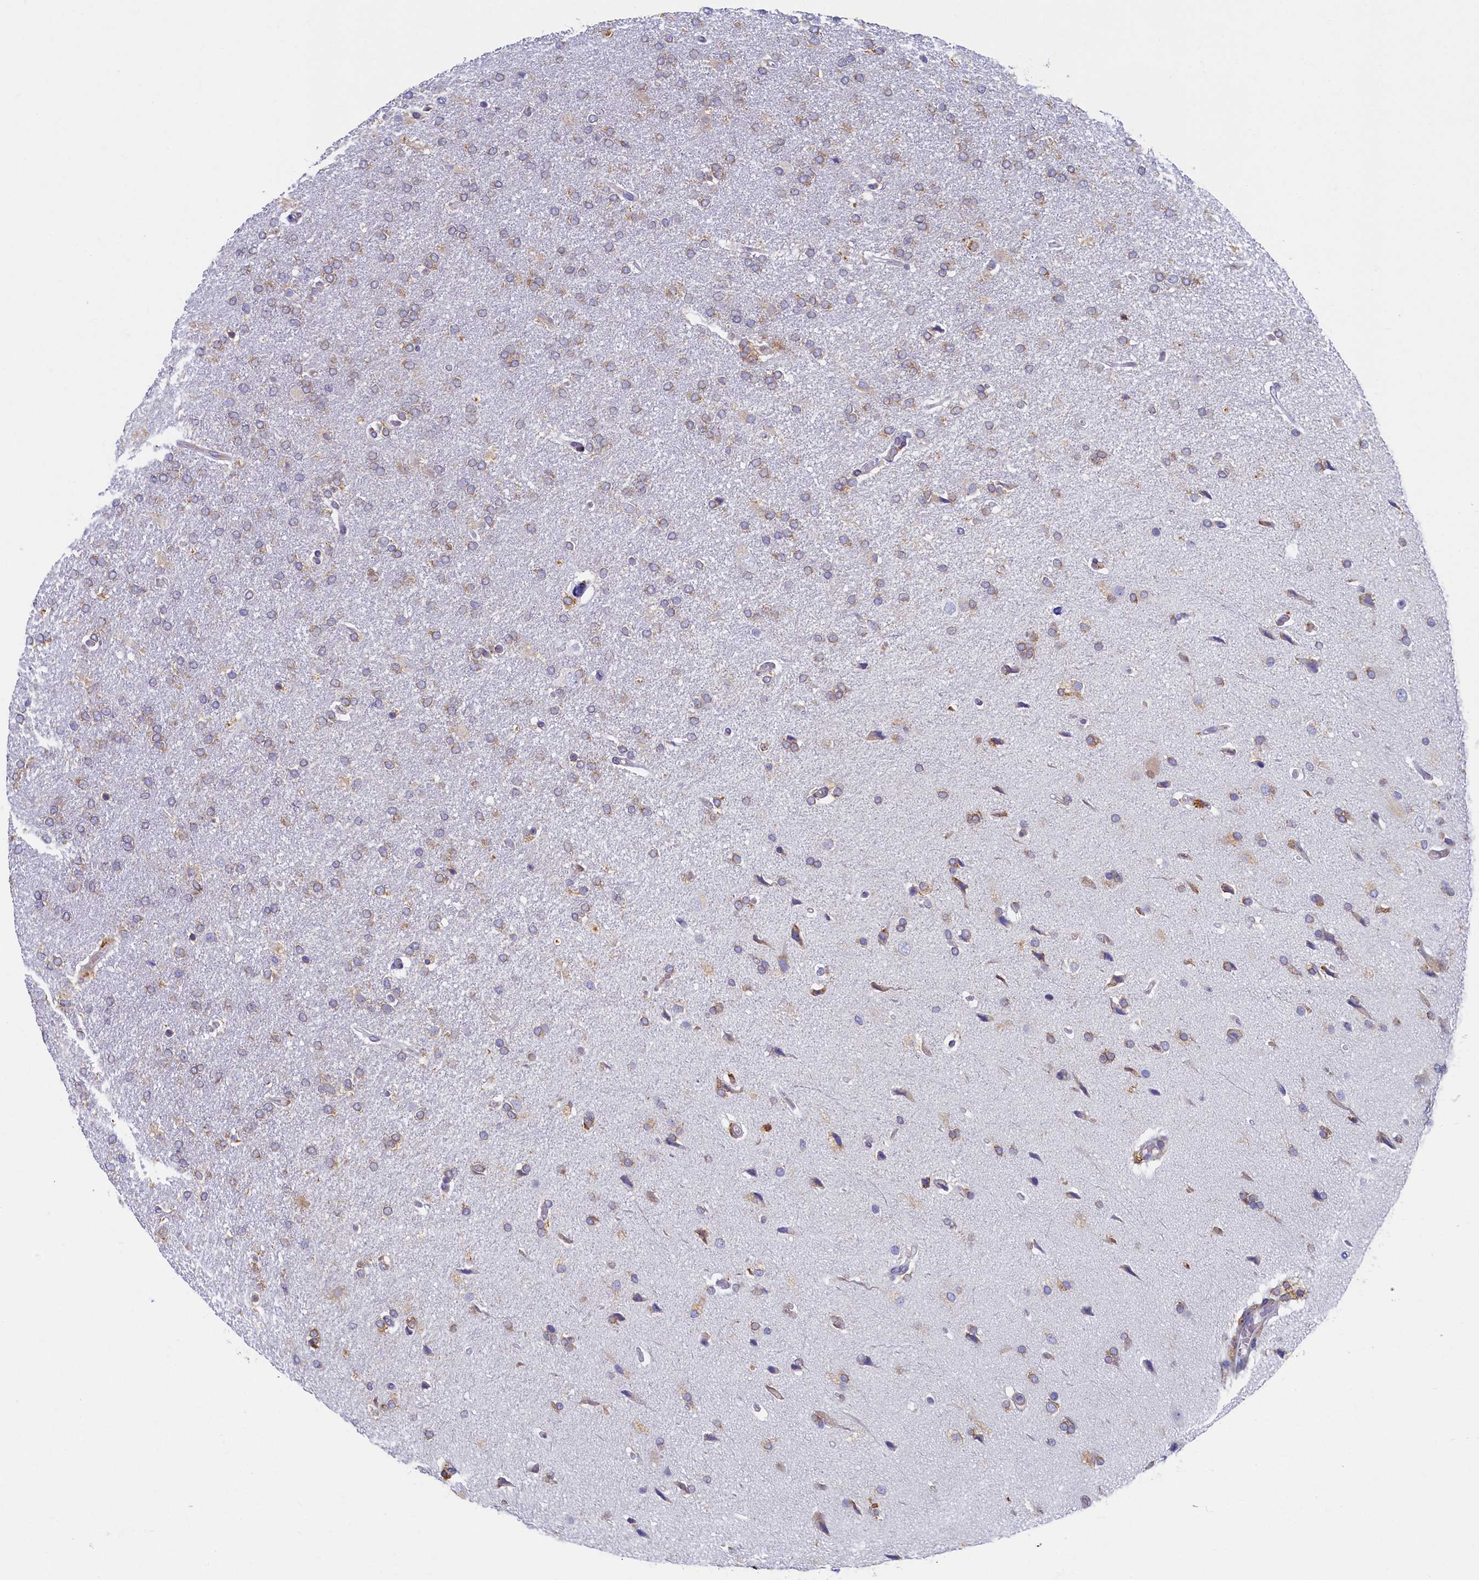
{"staining": {"intensity": "weak", "quantity": ">75%", "location": "cytoplasmic/membranous"}, "tissue": "glioma", "cell_type": "Tumor cells", "image_type": "cancer", "snomed": [{"axis": "morphology", "description": "Glioma, malignant, High grade"}, {"axis": "topography", "description": "Brain"}], "caption": "Immunohistochemical staining of human glioma exhibits weak cytoplasmic/membranous protein positivity in about >75% of tumor cells.", "gene": "TMEM18", "patient": {"sex": "male", "age": 72}}